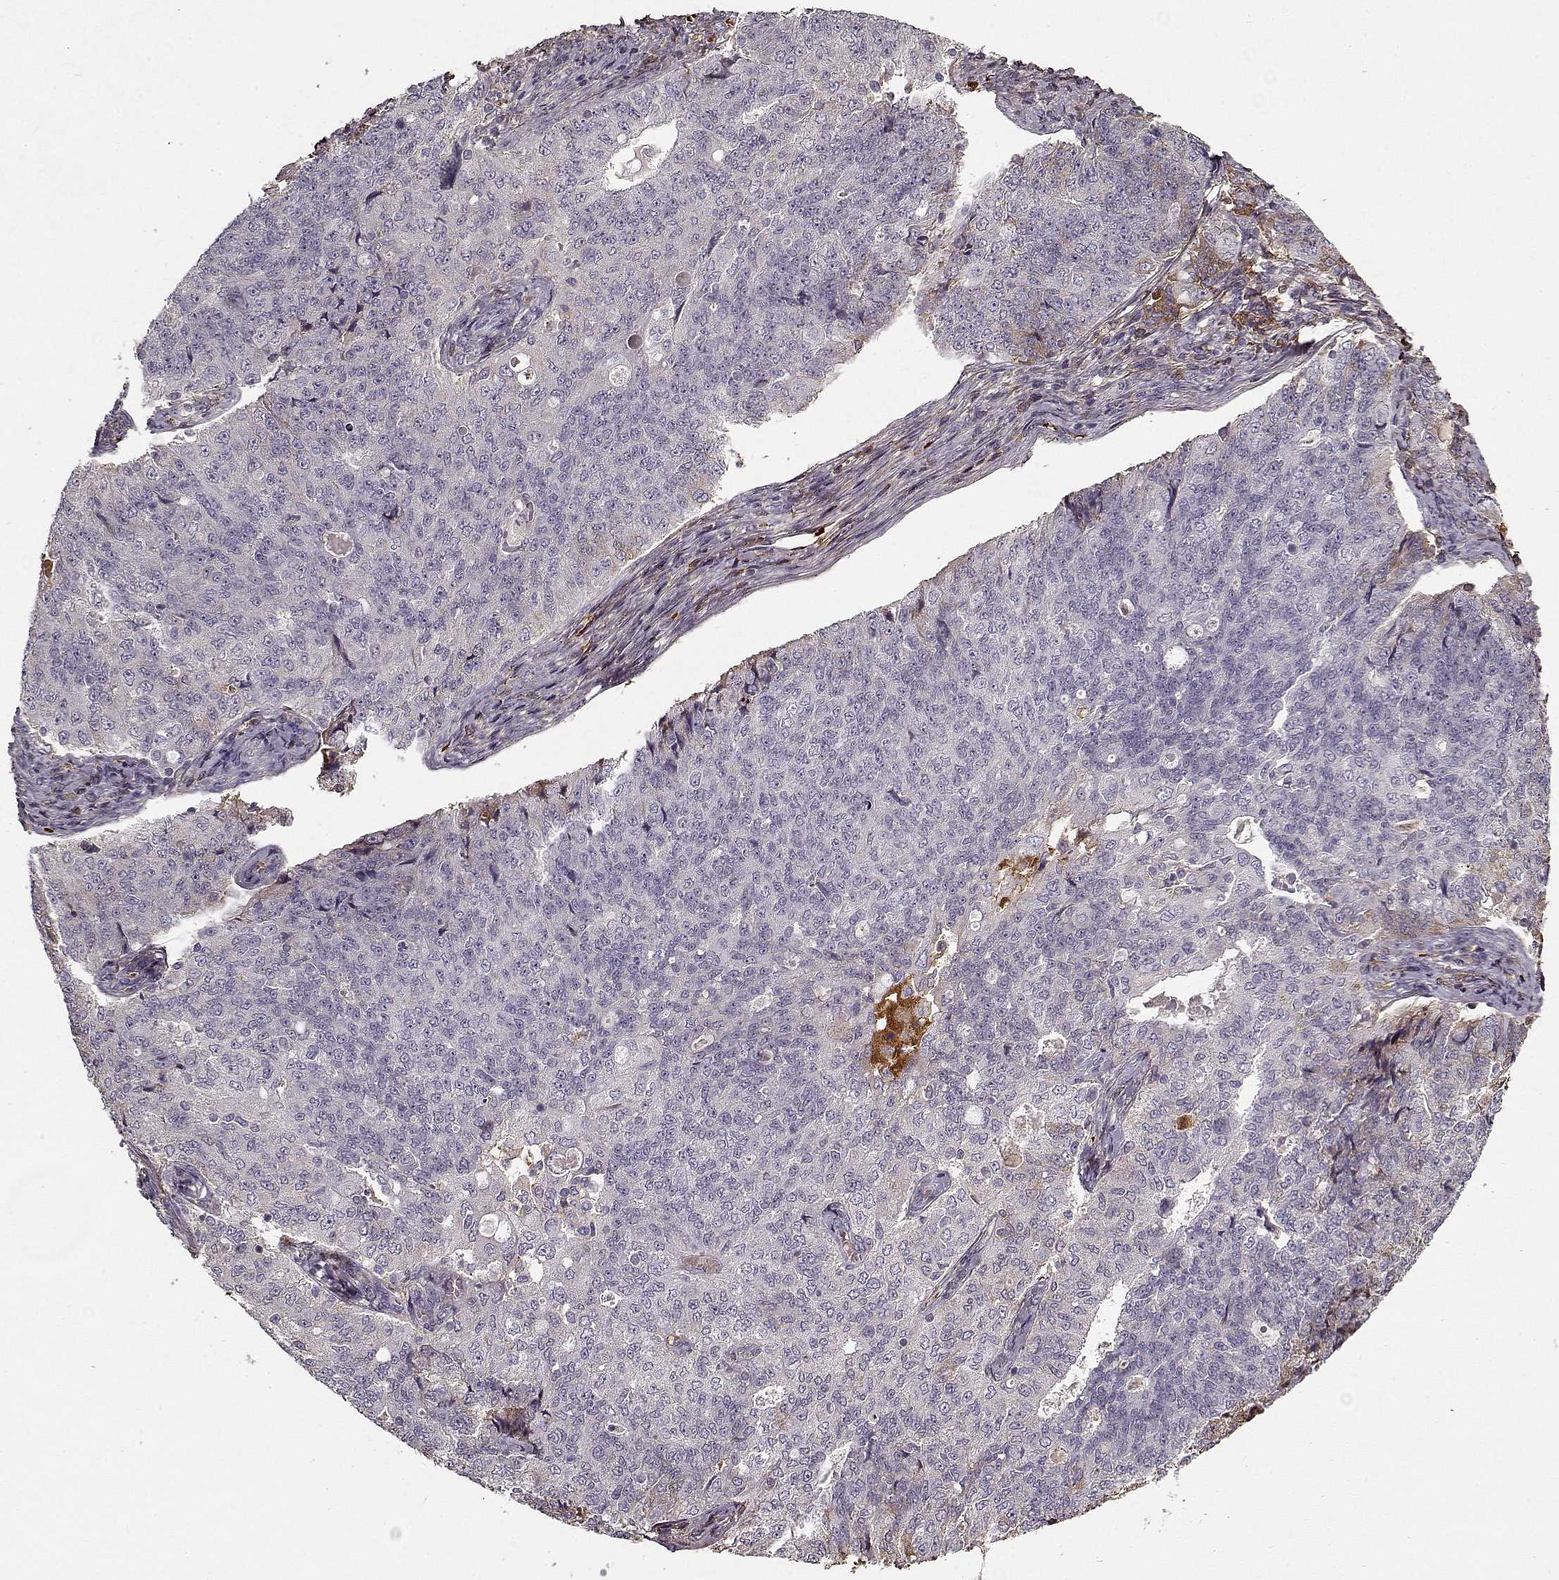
{"staining": {"intensity": "moderate", "quantity": "<25%", "location": "cytoplasmic/membranous"}, "tissue": "endometrial cancer", "cell_type": "Tumor cells", "image_type": "cancer", "snomed": [{"axis": "morphology", "description": "Adenocarcinoma, NOS"}, {"axis": "topography", "description": "Endometrium"}], "caption": "Human adenocarcinoma (endometrial) stained with a protein marker shows moderate staining in tumor cells.", "gene": "LUM", "patient": {"sex": "female", "age": 43}}